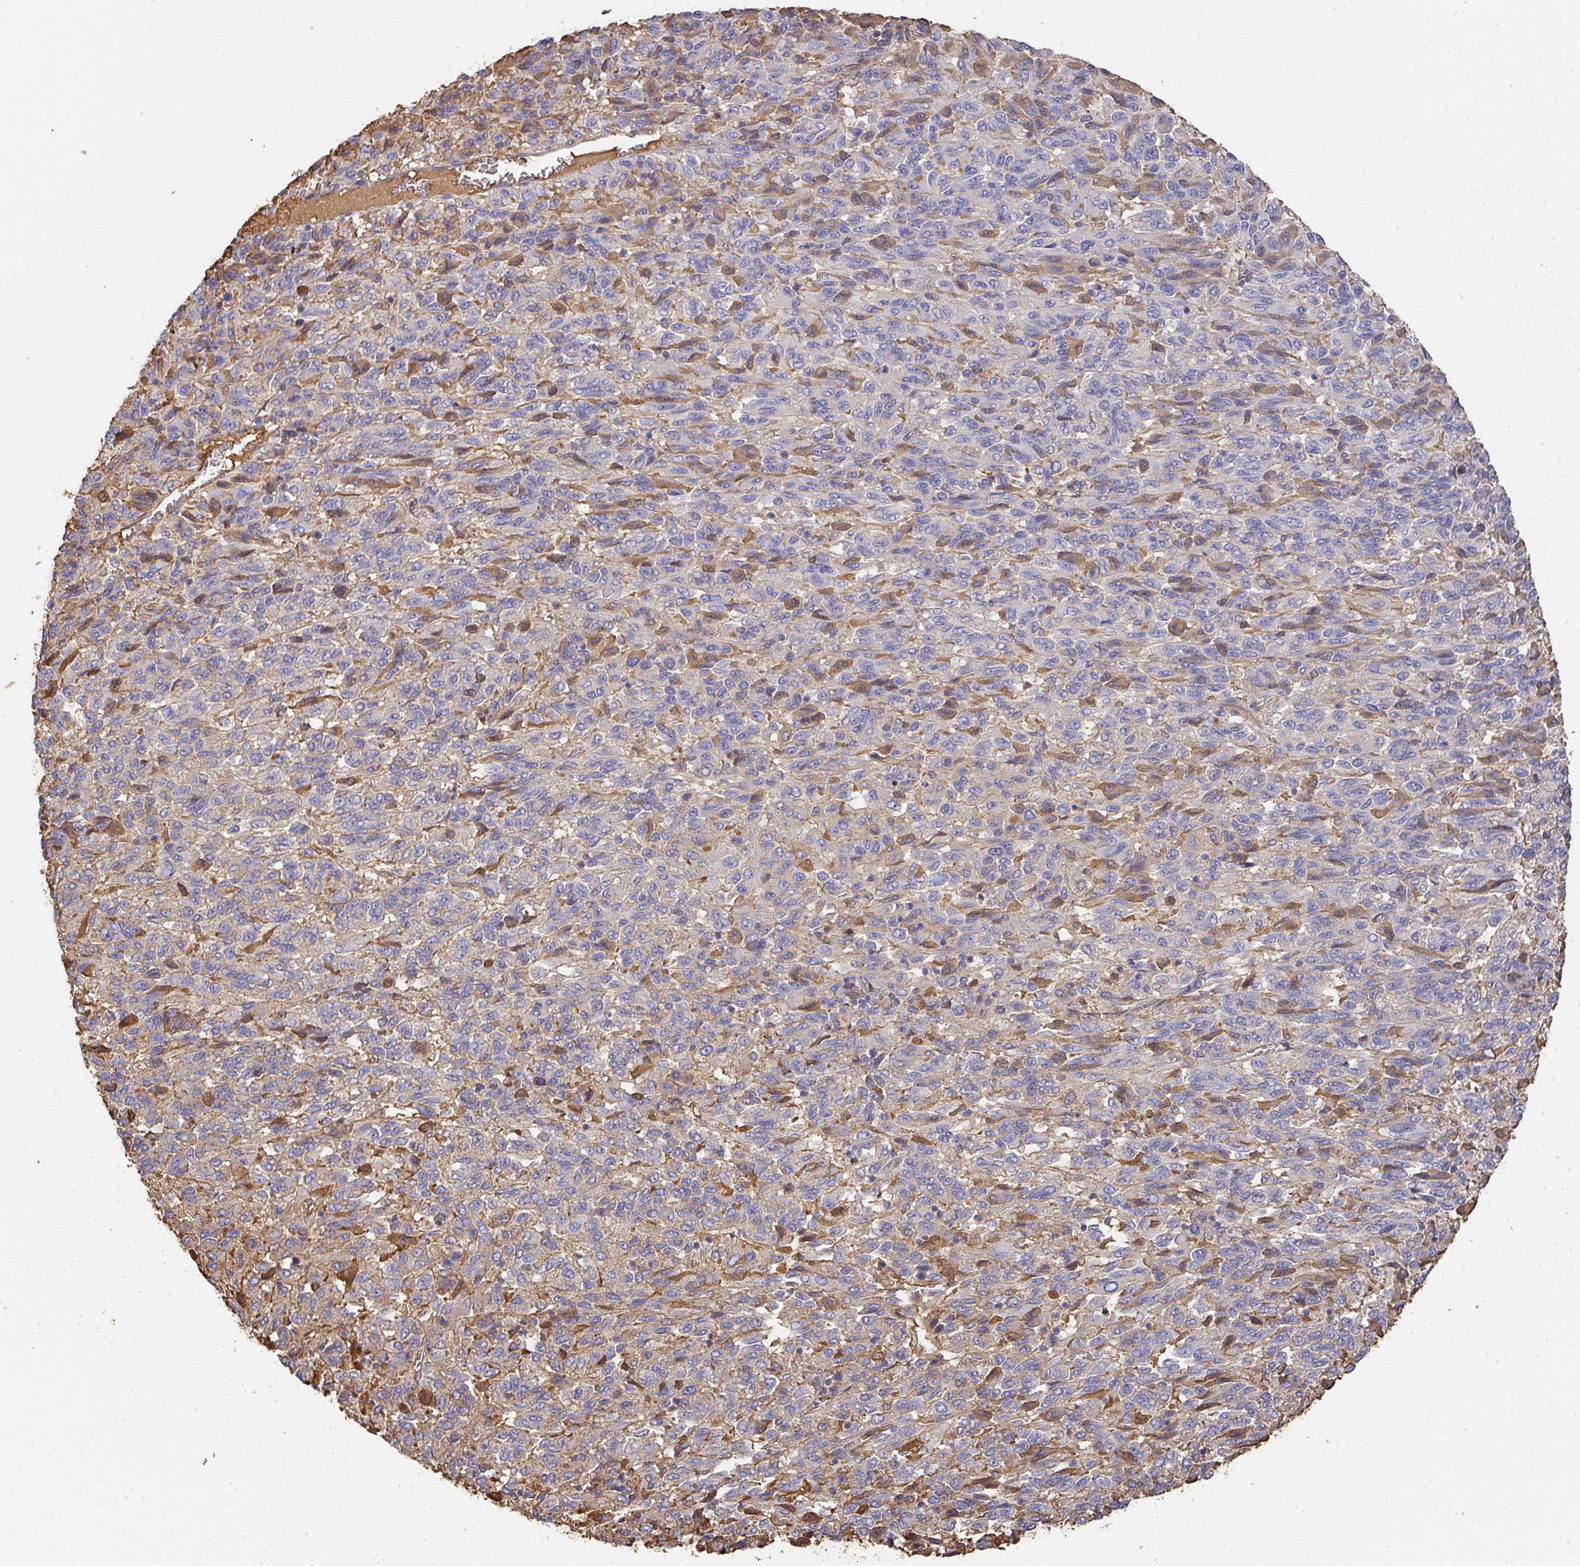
{"staining": {"intensity": "negative", "quantity": "none", "location": "none"}, "tissue": "melanoma", "cell_type": "Tumor cells", "image_type": "cancer", "snomed": [{"axis": "morphology", "description": "Malignant melanoma, Metastatic site"}, {"axis": "topography", "description": "Lung"}], "caption": "The immunohistochemistry (IHC) micrograph has no significant positivity in tumor cells of melanoma tissue. (DAB (3,3'-diaminobenzidine) immunohistochemistry visualized using brightfield microscopy, high magnification).", "gene": "ALB", "patient": {"sex": "male", "age": 64}}